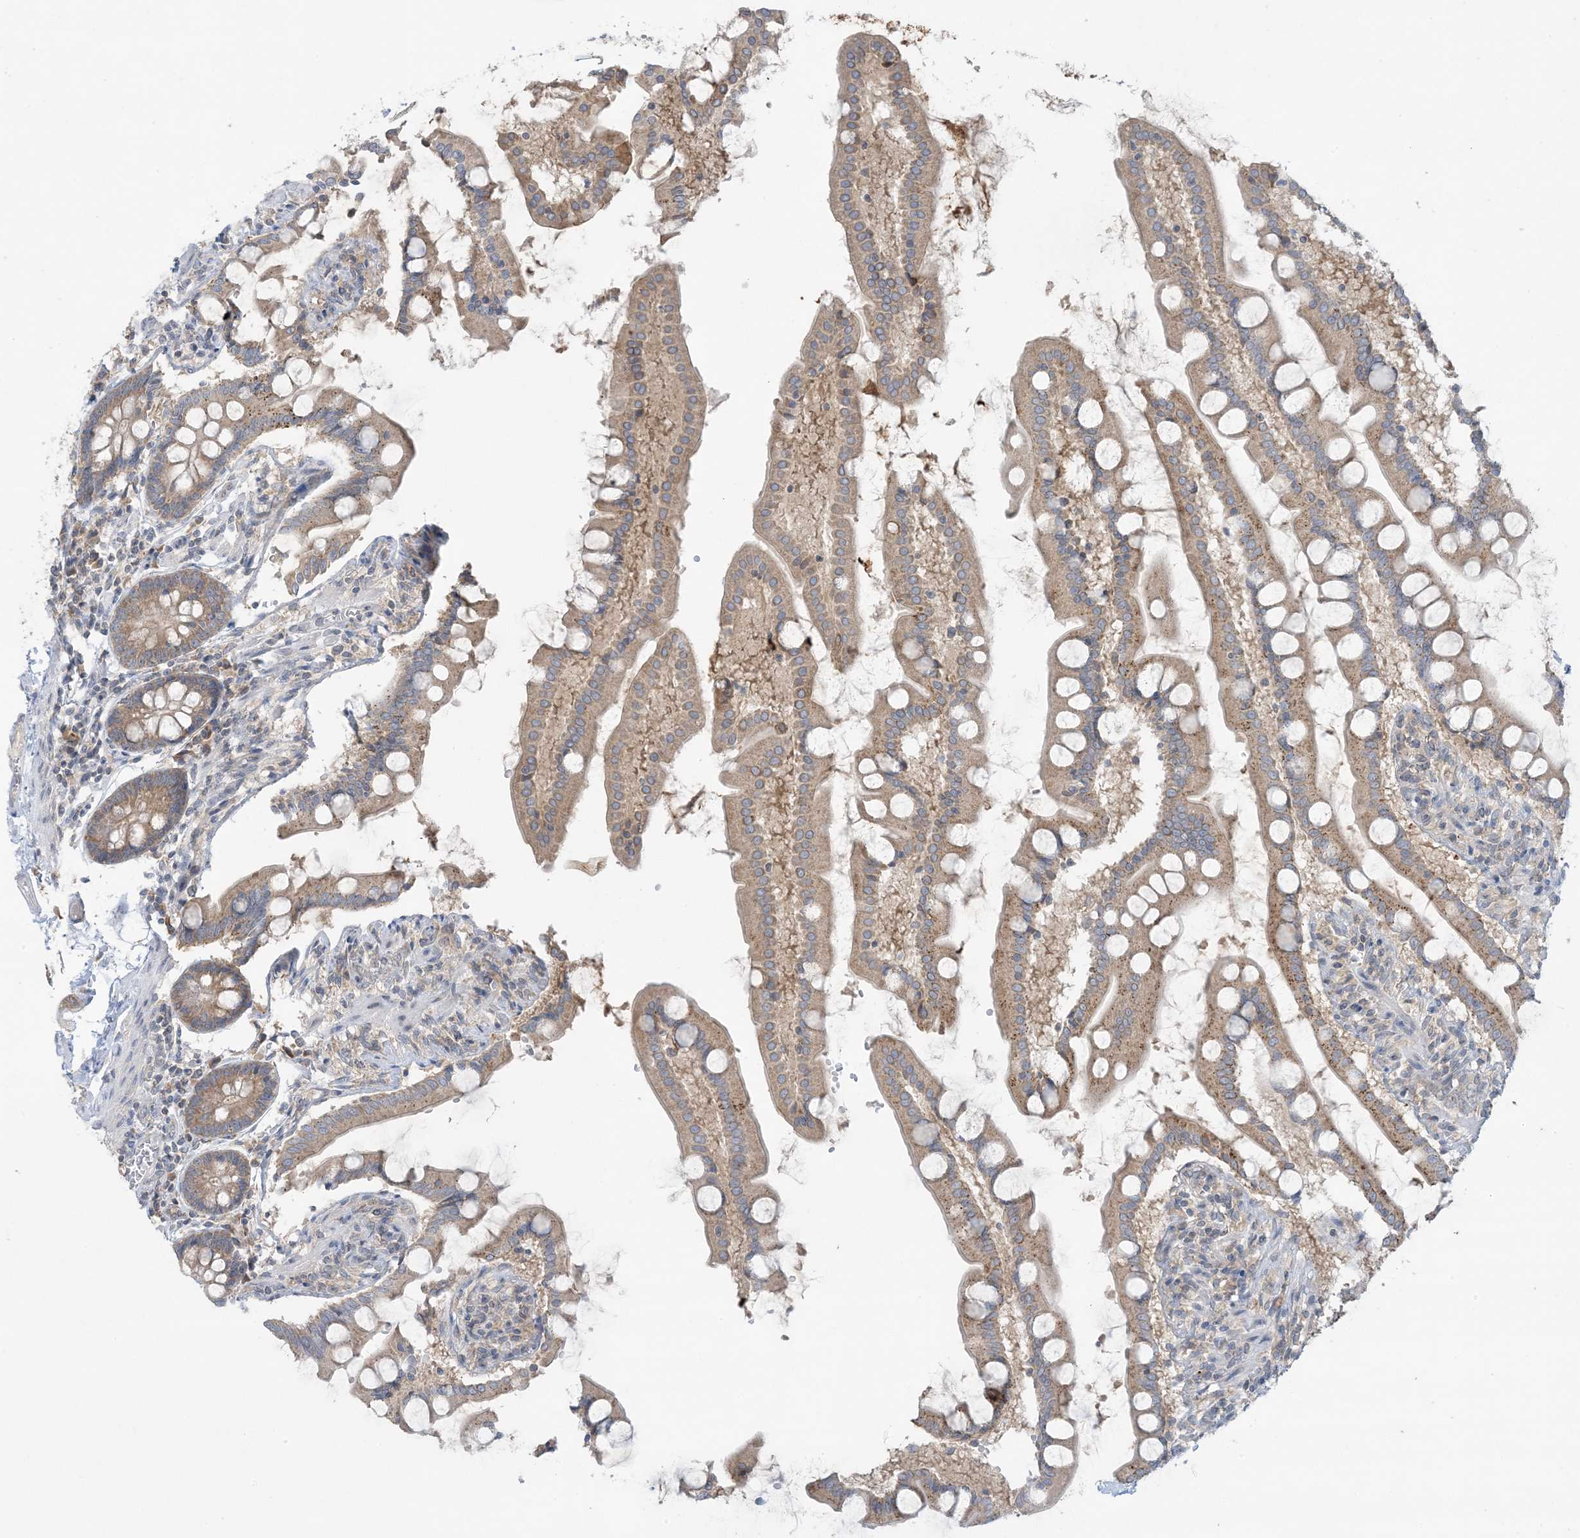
{"staining": {"intensity": "moderate", "quantity": ">75%", "location": "cytoplasmic/membranous"}, "tissue": "small intestine", "cell_type": "Glandular cells", "image_type": "normal", "snomed": [{"axis": "morphology", "description": "Normal tissue, NOS"}, {"axis": "topography", "description": "Small intestine"}], "caption": "Protein staining of normal small intestine reveals moderate cytoplasmic/membranous staining in about >75% of glandular cells. (brown staining indicates protein expression, while blue staining denotes nuclei).", "gene": "RPP40", "patient": {"sex": "male", "age": 41}}